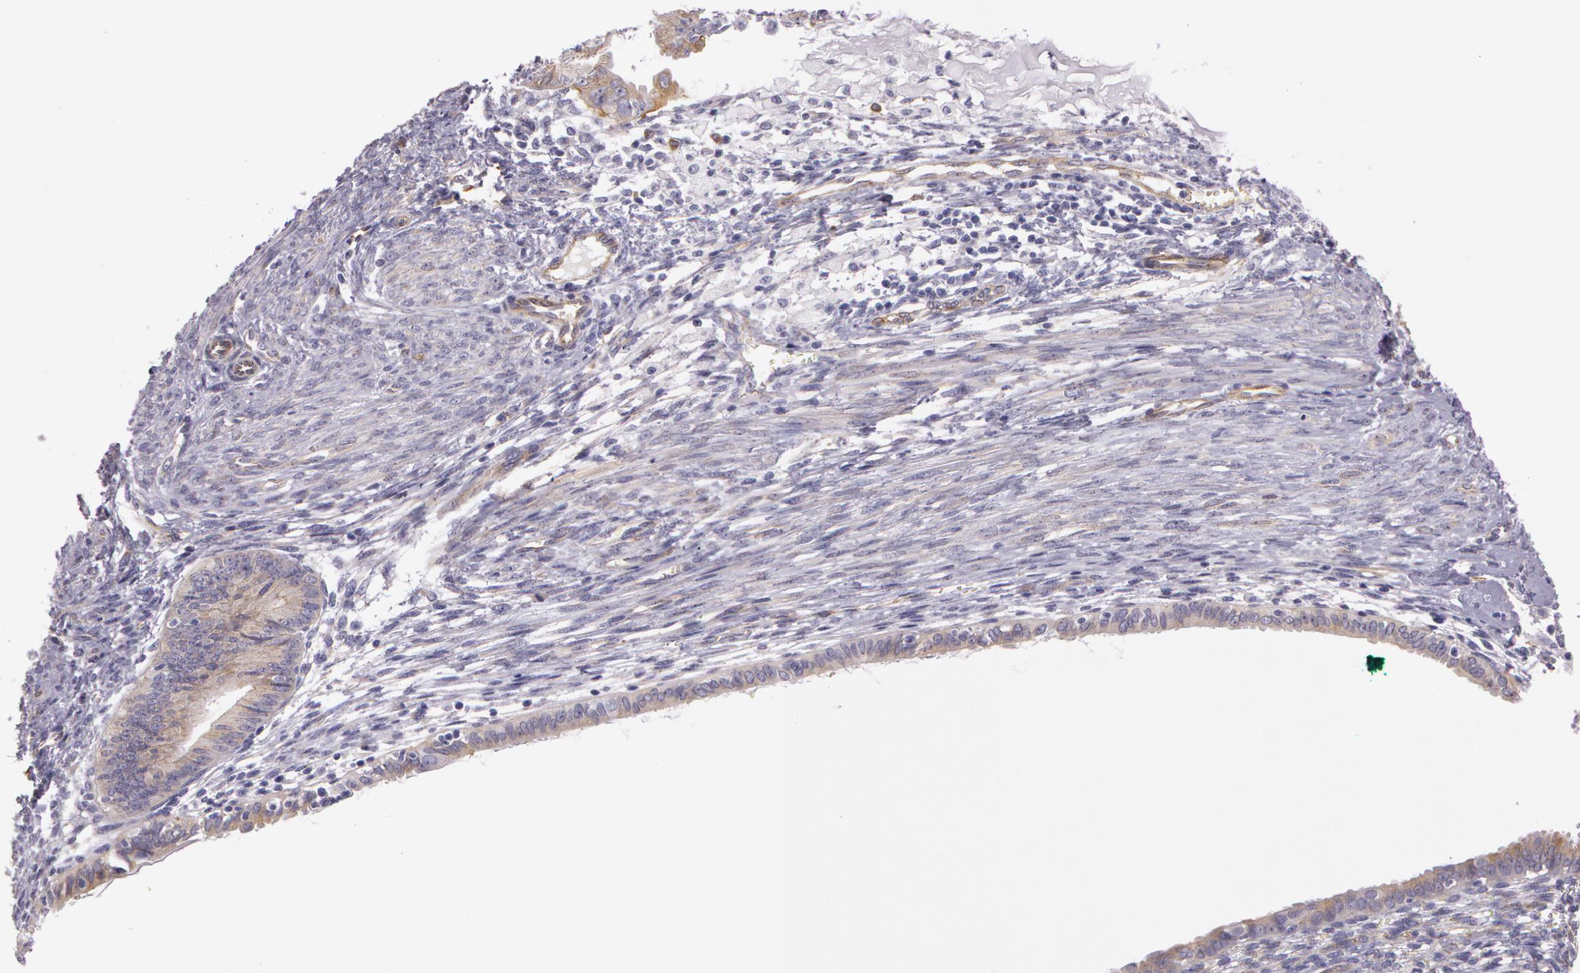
{"staining": {"intensity": "weak", "quantity": ">75%", "location": "cytoplasmic/membranous"}, "tissue": "endometrial cancer", "cell_type": "Tumor cells", "image_type": "cancer", "snomed": [{"axis": "morphology", "description": "Adenocarcinoma, NOS"}, {"axis": "topography", "description": "Endometrium"}], "caption": "Protein expression analysis of endometrial adenocarcinoma displays weak cytoplasmic/membranous expression in about >75% of tumor cells.", "gene": "APP", "patient": {"sex": "female", "age": 76}}